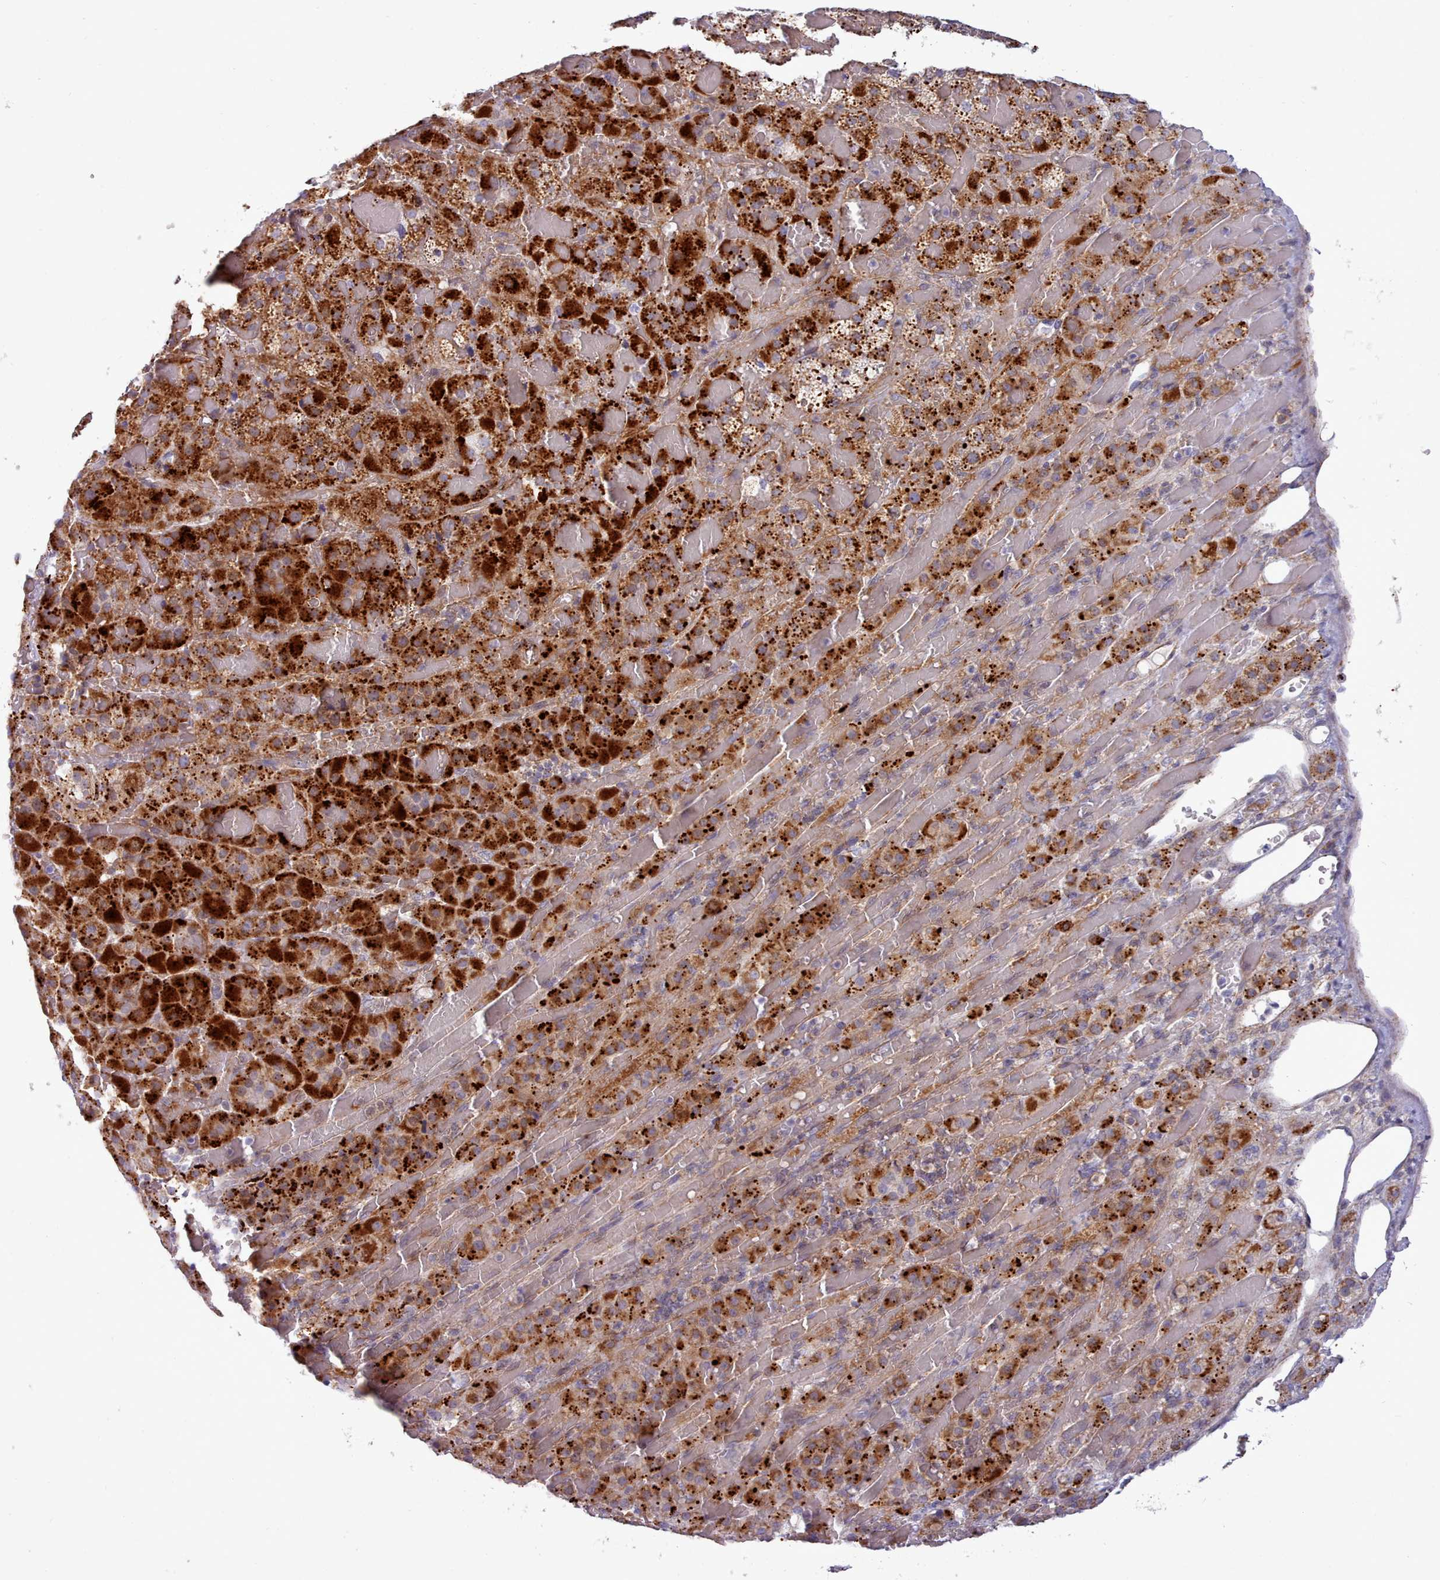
{"staining": {"intensity": "strong", "quantity": "25%-75%", "location": "cytoplasmic/membranous"}, "tissue": "adrenal gland", "cell_type": "Glandular cells", "image_type": "normal", "snomed": [{"axis": "morphology", "description": "Normal tissue, NOS"}, {"axis": "topography", "description": "Adrenal gland"}], "caption": "Benign adrenal gland exhibits strong cytoplasmic/membranous expression in about 25%-75% of glandular cells, visualized by immunohistochemistry.", "gene": "MRPL21", "patient": {"sex": "female", "age": 59}}